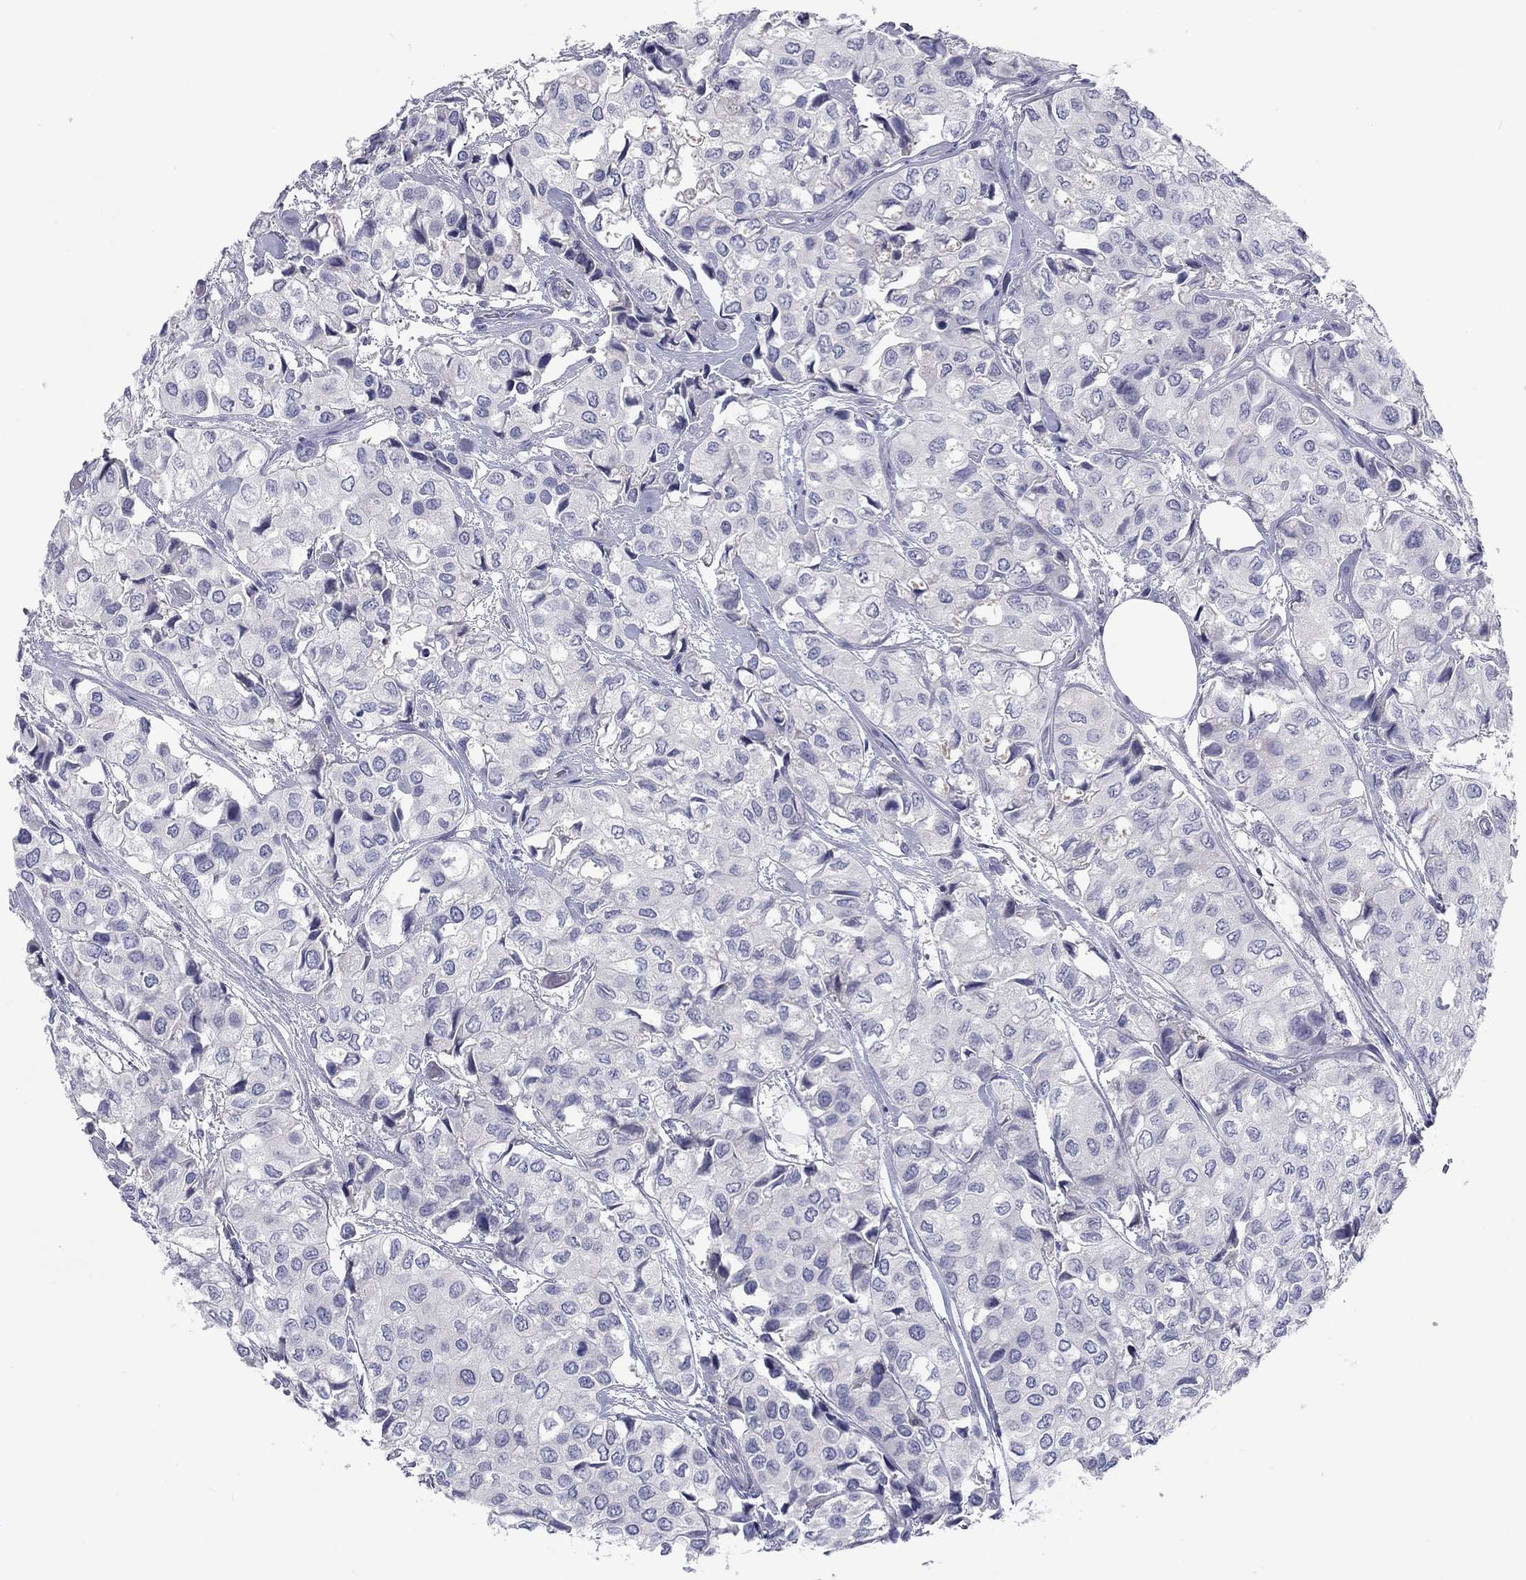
{"staining": {"intensity": "negative", "quantity": "none", "location": "none"}, "tissue": "urothelial cancer", "cell_type": "Tumor cells", "image_type": "cancer", "snomed": [{"axis": "morphology", "description": "Urothelial carcinoma, High grade"}, {"axis": "topography", "description": "Urinary bladder"}], "caption": "Urothelial carcinoma (high-grade) was stained to show a protein in brown. There is no significant staining in tumor cells.", "gene": "CACNA1A", "patient": {"sex": "male", "age": 73}}